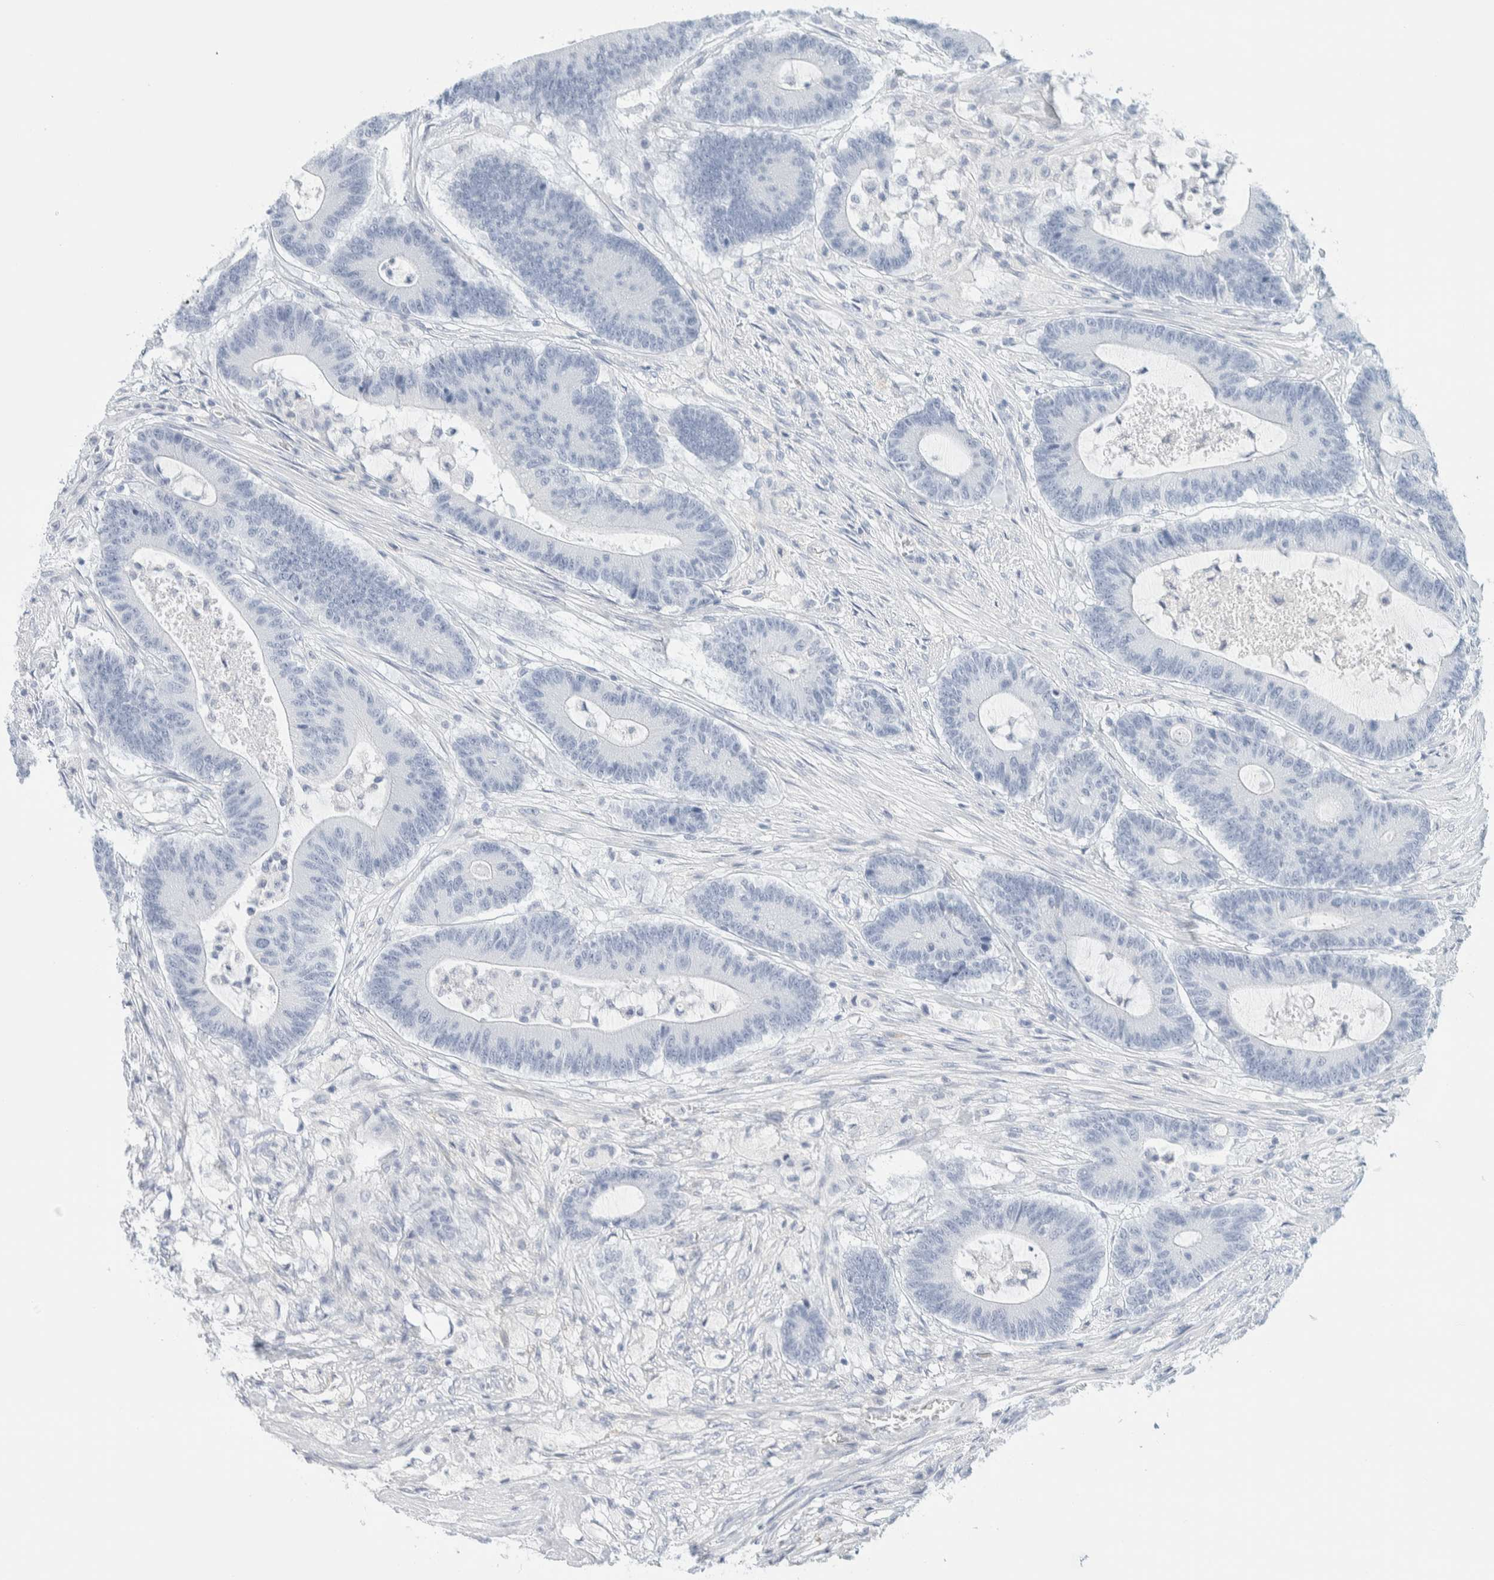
{"staining": {"intensity": "negative", "quantity": "none", "location": "none"}, "tissue": "colorectal cancer", "cell_type": "Tumor cells", "image_type": "cancer", "snomed": [{"axis": "morphology", "description": "Adenocarcinoma, NOS"}, {"axis": "topography", "description": "Colon"}], "caption": "Immunohistochemistry (IHC) photomicrograph of neoplastic tissue: colorectal cancer (adenocarcinoma) stained with DAB (3,3'-diaminobenzidine) exhibits no significant protein staining in tumor cells.", "gene": "ATCAY", "patient": {"sex": "female", "age": 84}}